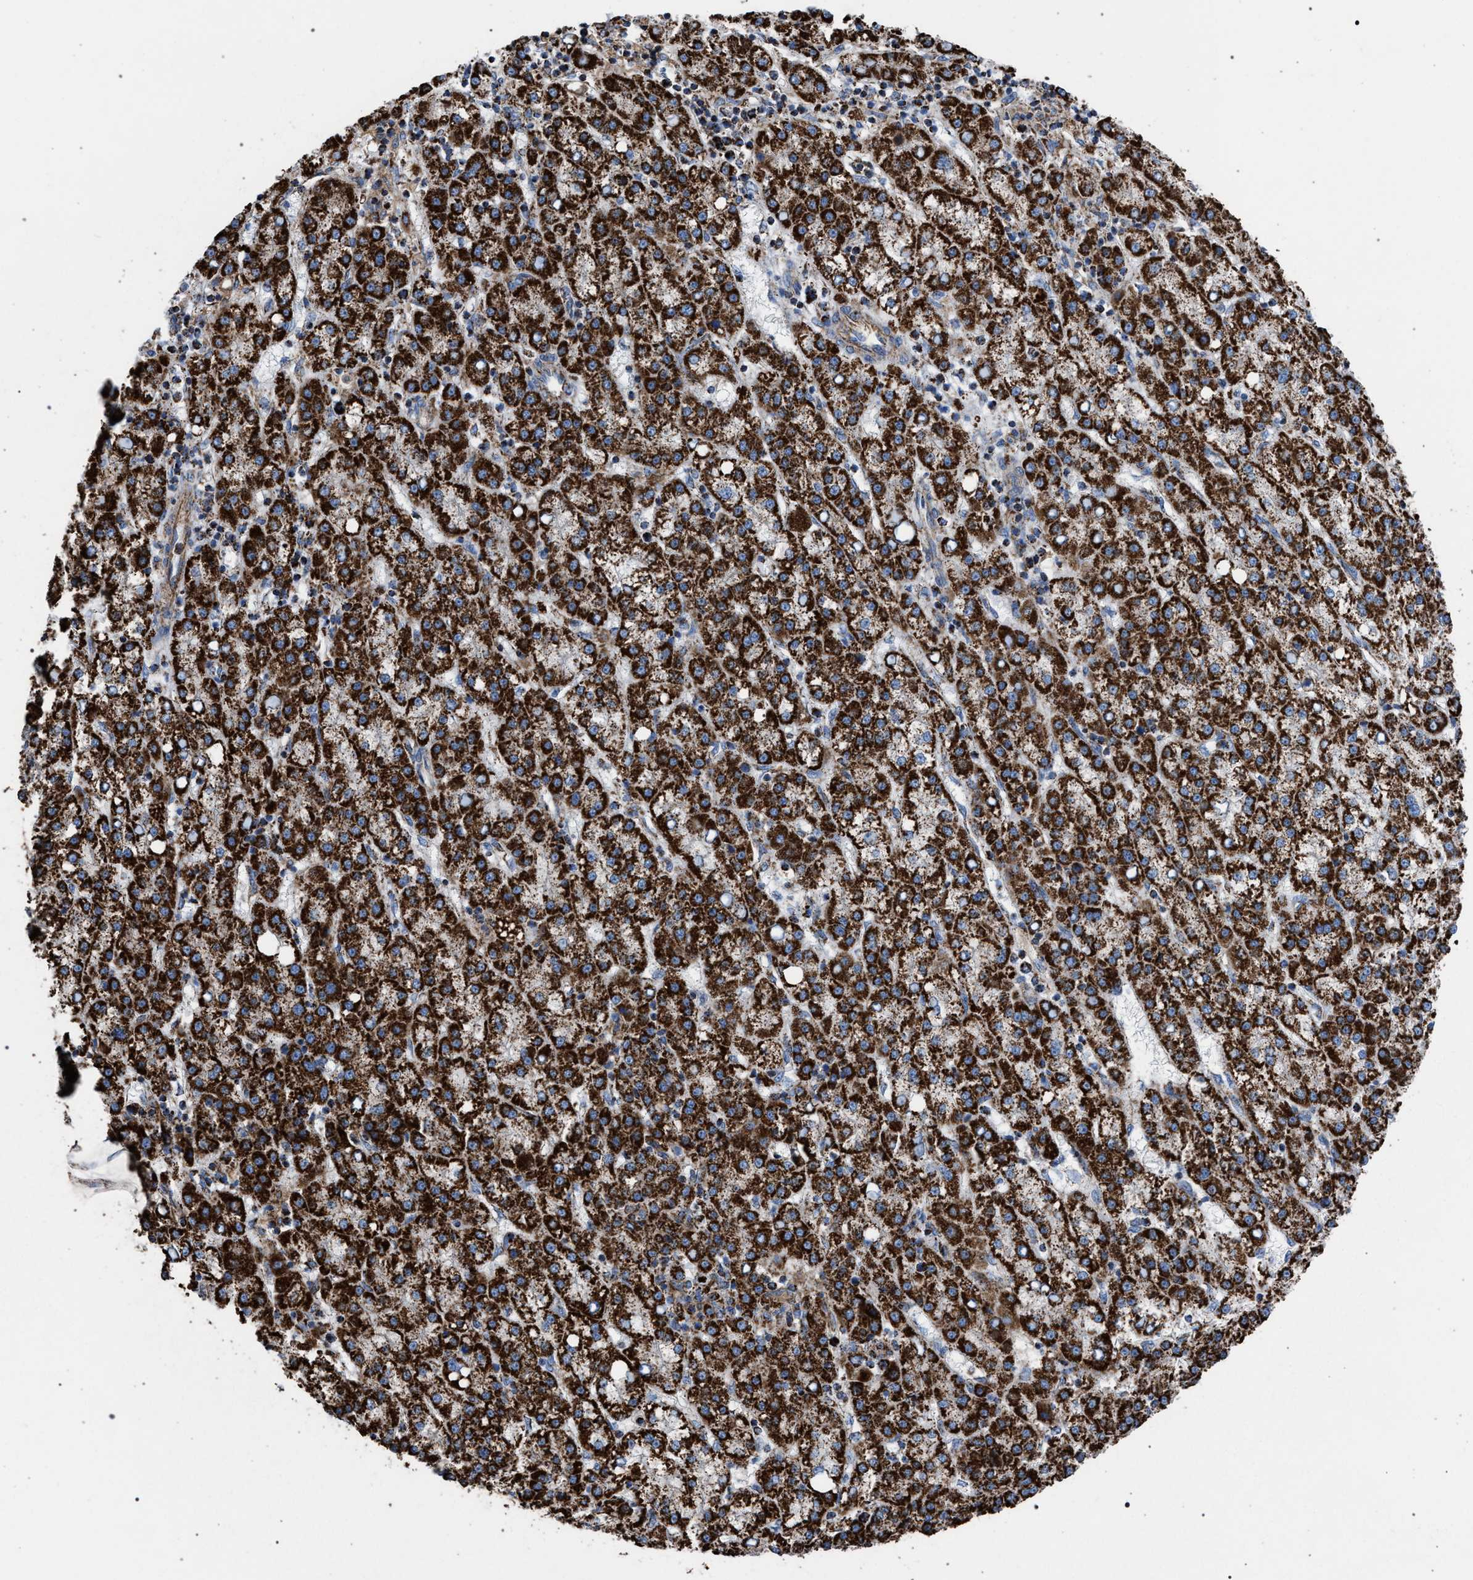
{"staining": {"intensity": "strong", "quantity": ">75%", "location": "cytoplasmic/membranous"}, "tissue": "liver cancer", "cell_type": "Tumor cells", "image_type": "cancer", "snomed": [{"axis": "morphology", "description": "Carcinoma, Hepatocellular, NOS"}, {"axis": "topography", "description": "Liver"}], "caption": "Immunohistochemical staining of liver cancer (hepatocellular carcinoma) reveals strong cytoplasmic/membranous protein staining in about >75% of tumor cells.", "gene": "VPS13A", "patient": {"sex": "female", "age": 58}}